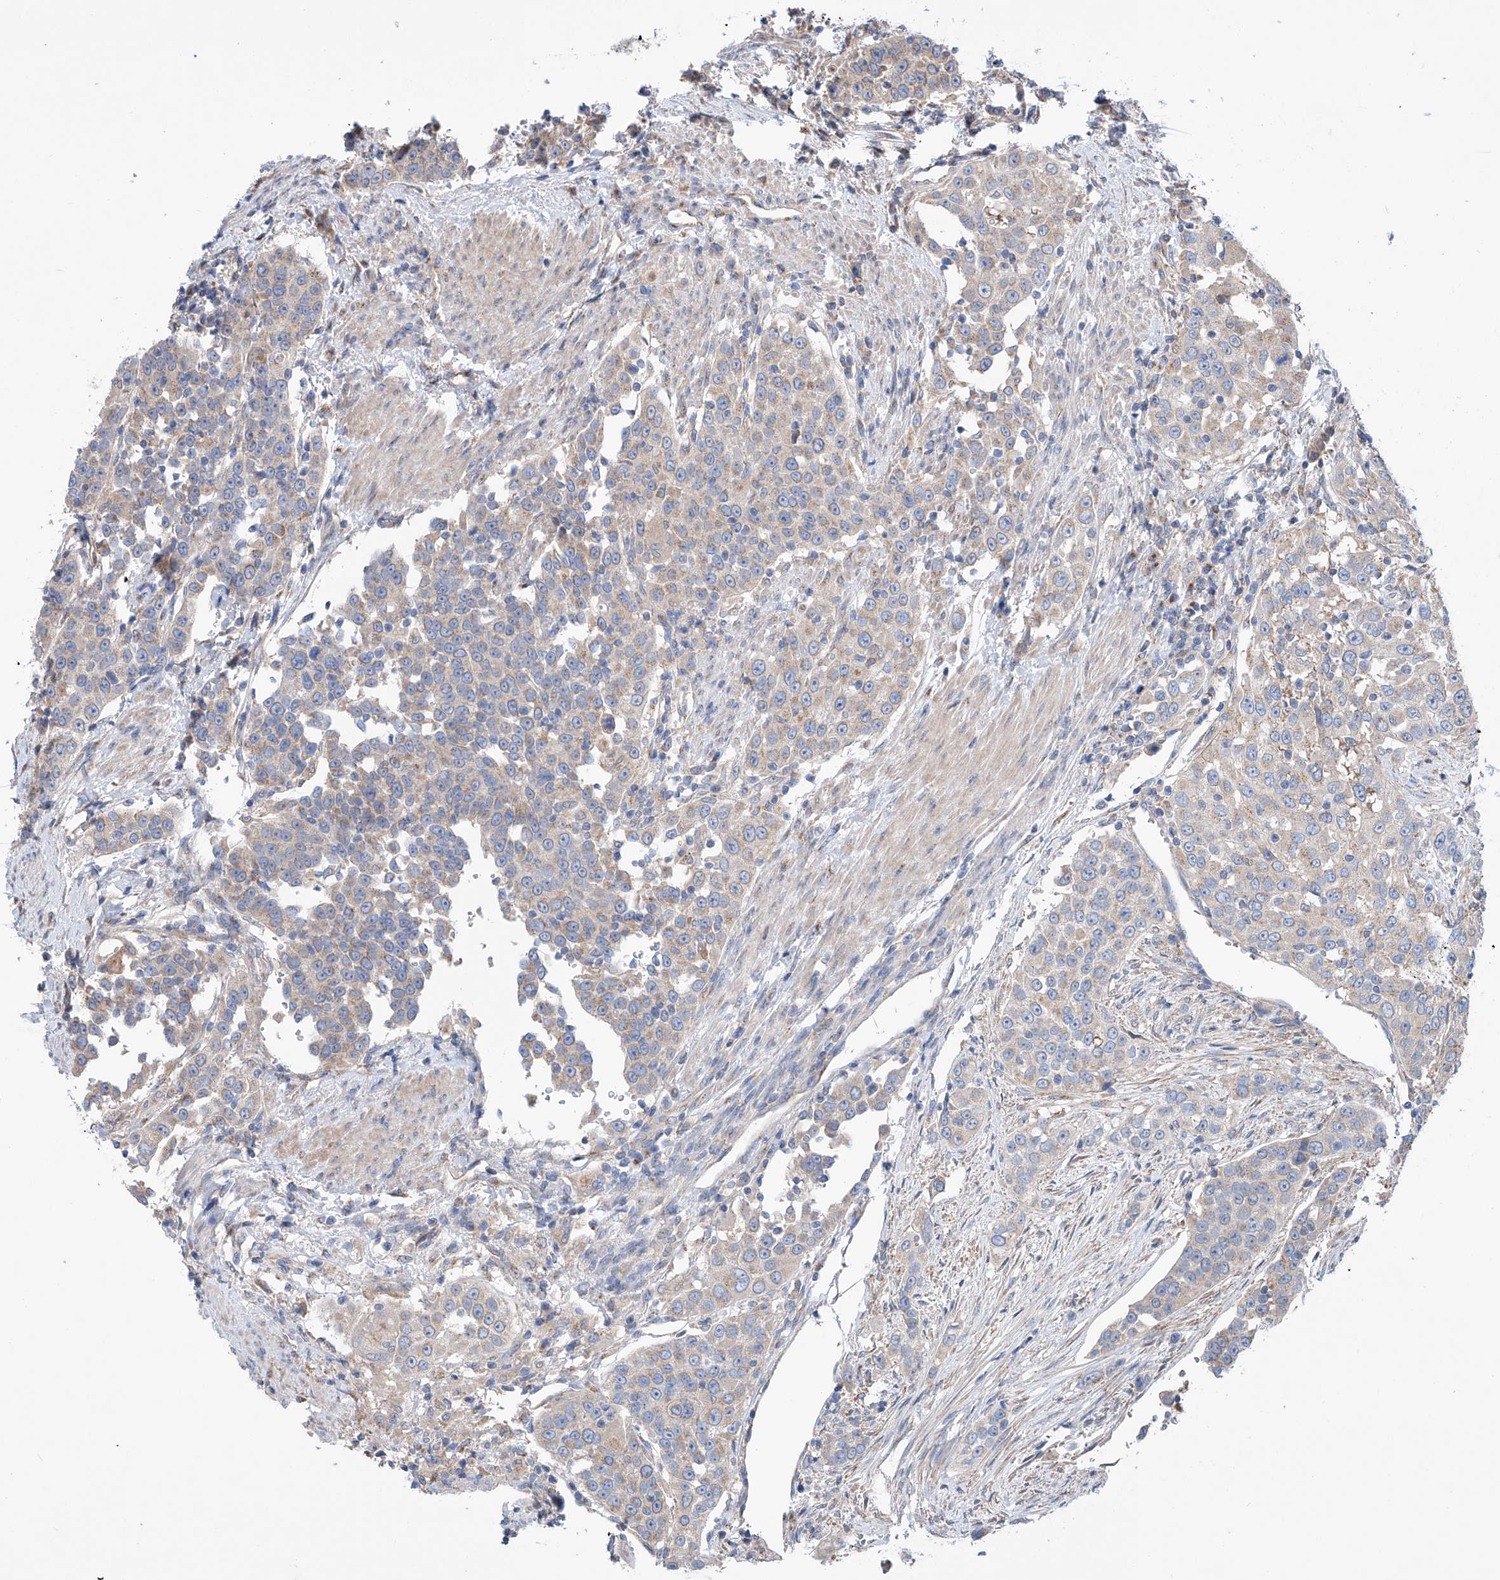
{"staining": {"intensity": "weak", "quantity": "25%-75%", "location": "cytoplasmic/membranous"}, "tissue": "urothelial cancer", "cell_type": "Tumor cells", "image_type": "cancer", "snomed": [{"axis": "morphology", "description": "Urothelial carcinoma, High grade"}, {"axis": "topography", "description": "Urinary bladder"}], "caption": "A micrograph of human urothelial cancer stained for a protein exhibits weak cytoplasmic/membranous brown staining in tumor cells.", "gene": "SLC22A7", "patient": {"sex": "female", "age": 80}}